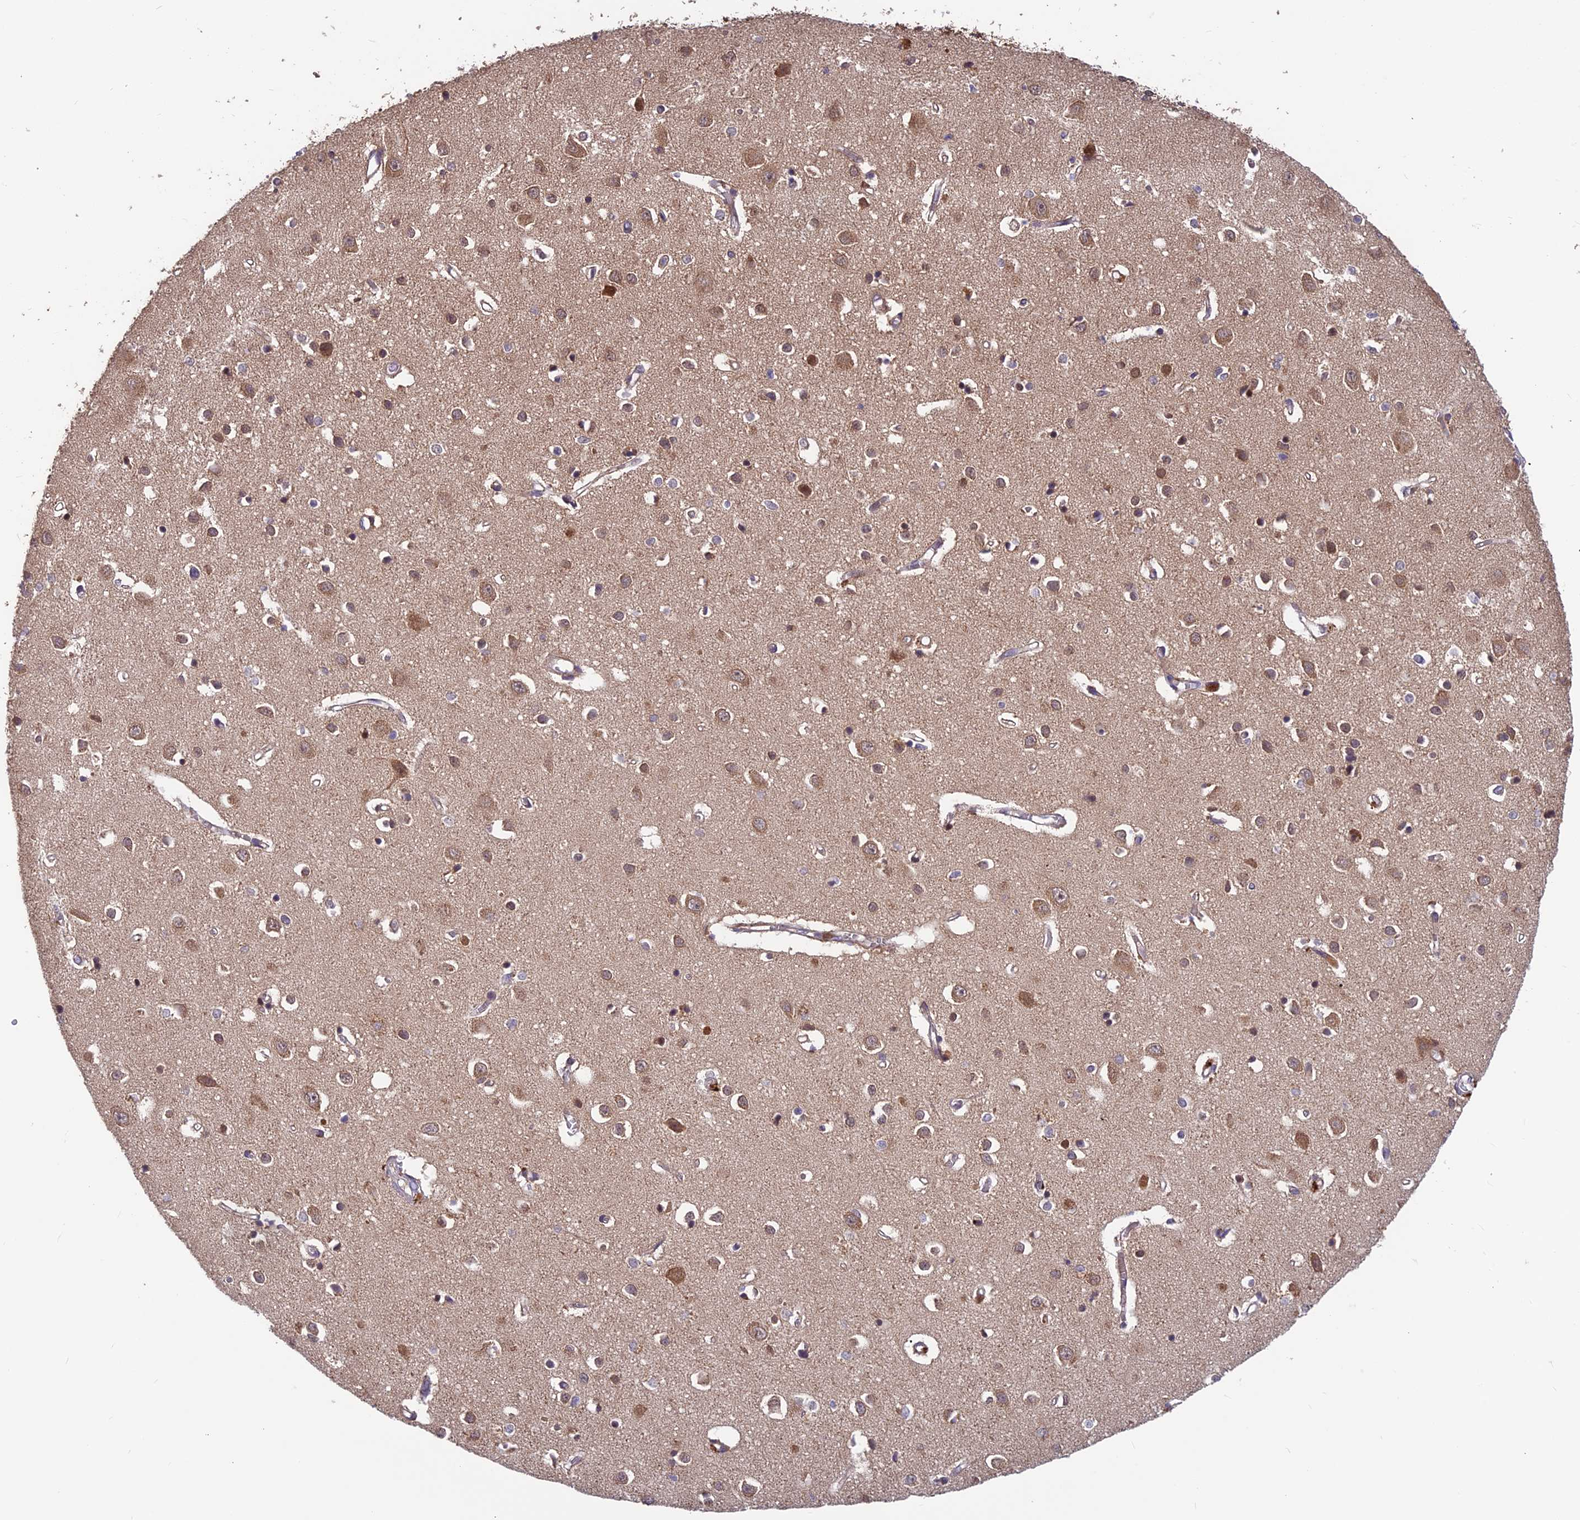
{"staining": {"intensity": "moderate", "quantity": ">75%", "location": "cytoplasmic/membranous"}, "tissue": "cerebral cortex", "cell_type": "Endothelial cells", "image_type": "normal", "snomed": [{"axis": "morphology", "description": "Normal tissue, NOS"}, {"axis": "topography", "description": "Cerebral cortex"}], "caption": "The immunohistochemical stain highlights moderate cytoplasmic/membranous staining in endothelial cells of unremarkable cerebral cortex. The staining was performed using DAB to visualize the protein expression in brown, while the nuclei were stained in blue with hematoxylin (Magnification: 20x).", "gene": "CCDC15", "patient": {"sex": "female", "age": 64}}